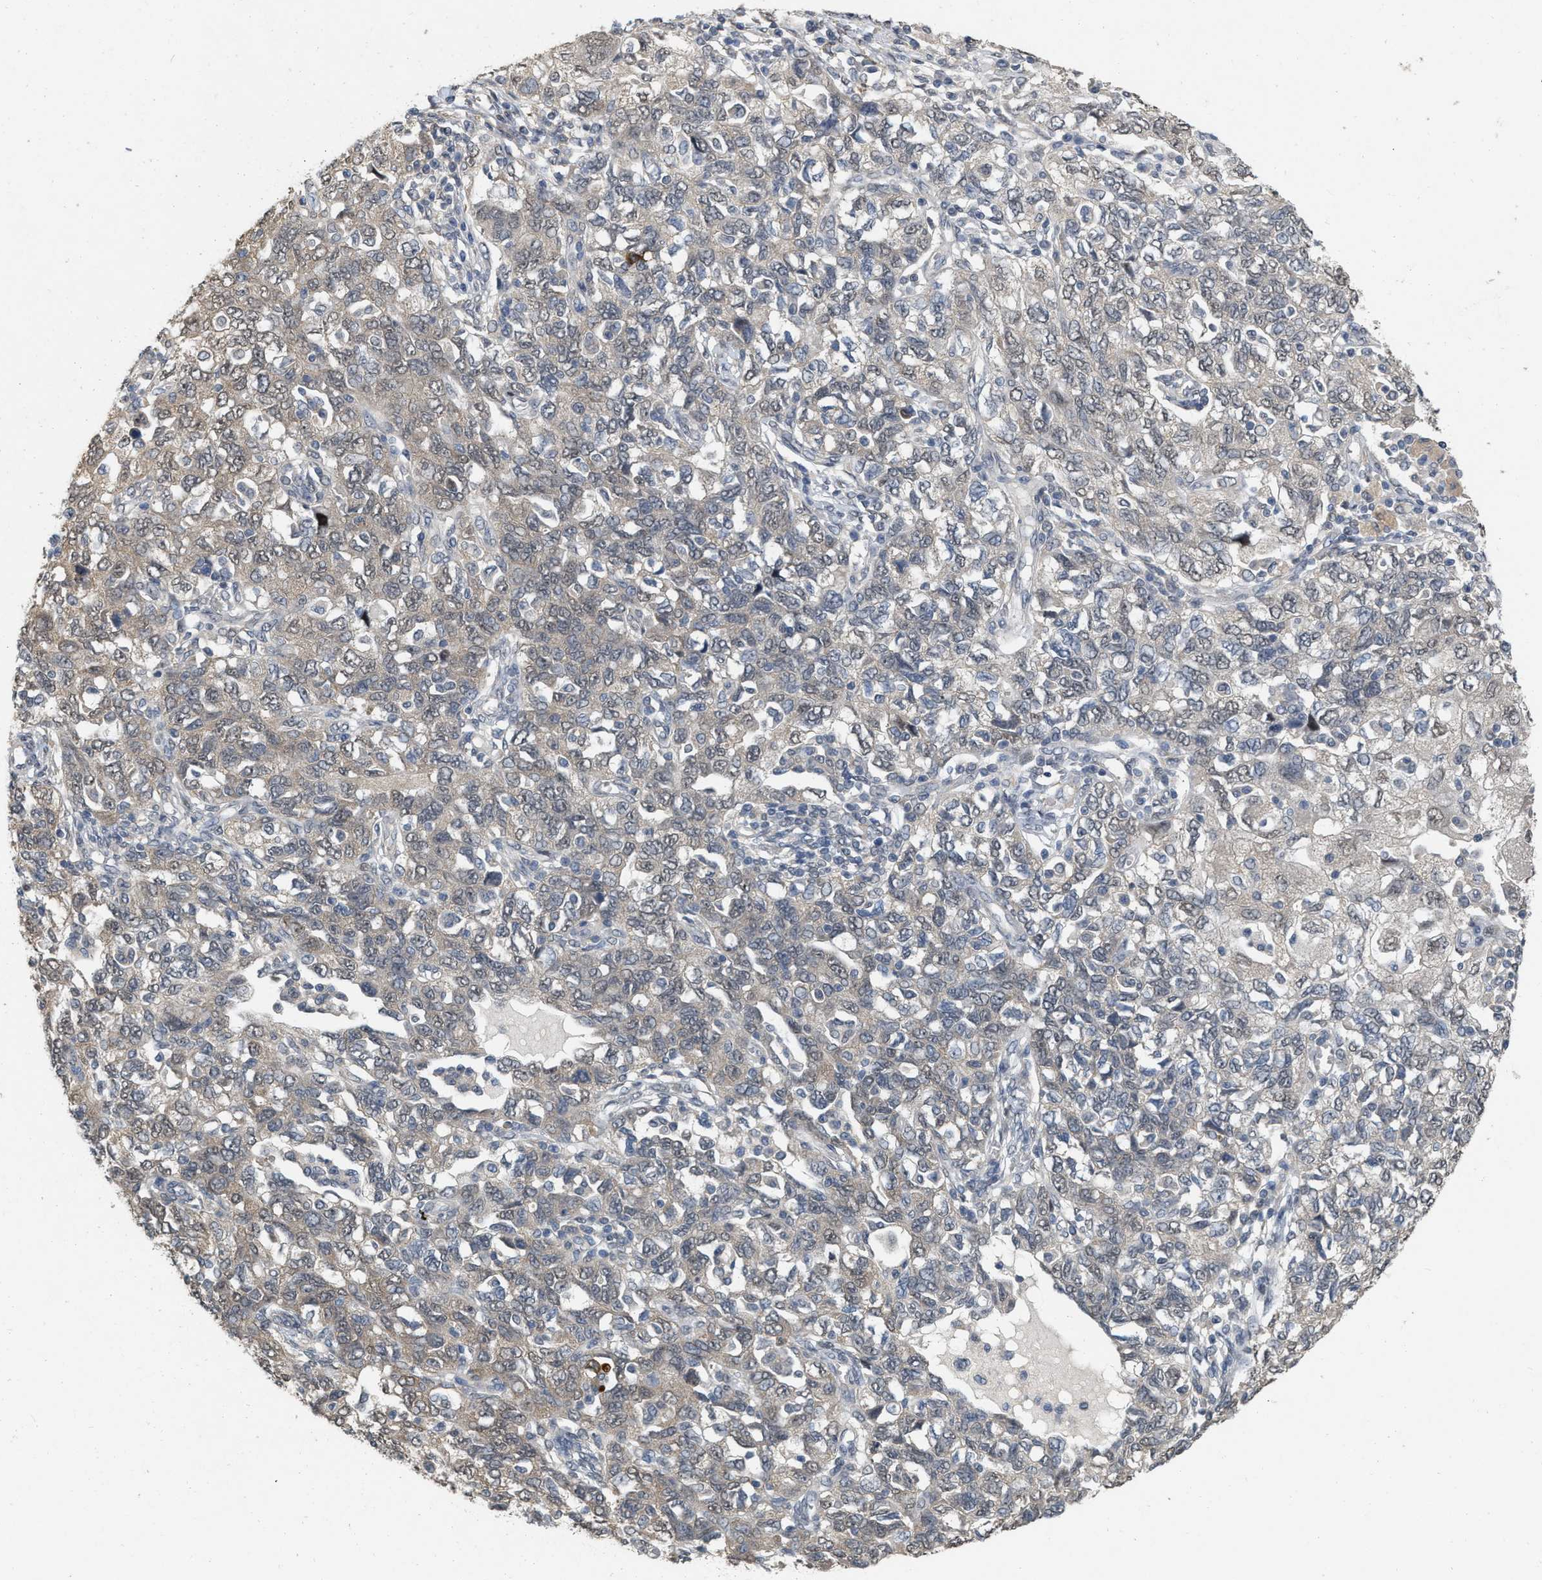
{"staining": {"intensity": "weak", "quantity": "25%-75%", "location": "nuclear"}, "tissue": "ovarian cancer", "cell_type": "Tumor cells", "image_type": "cancer", "snomed": [{"axis": "morphology", "description": "Carcinoma, NOS"}, {"axis": "morphology", "description": "Cystadenocarcinoma, serous, NOS"}, {"axis": "topography", "description": "Ovary"}], "caption": "IHC photomicrograph of carcinoma (ovarian) stained for a protein (brown), which exhibits low levels of weak nuclear staining in approximately 25%-75% of tumor cells.", "gene": "RUVBL1", "patient": {"sex": "female", "age": 69}}